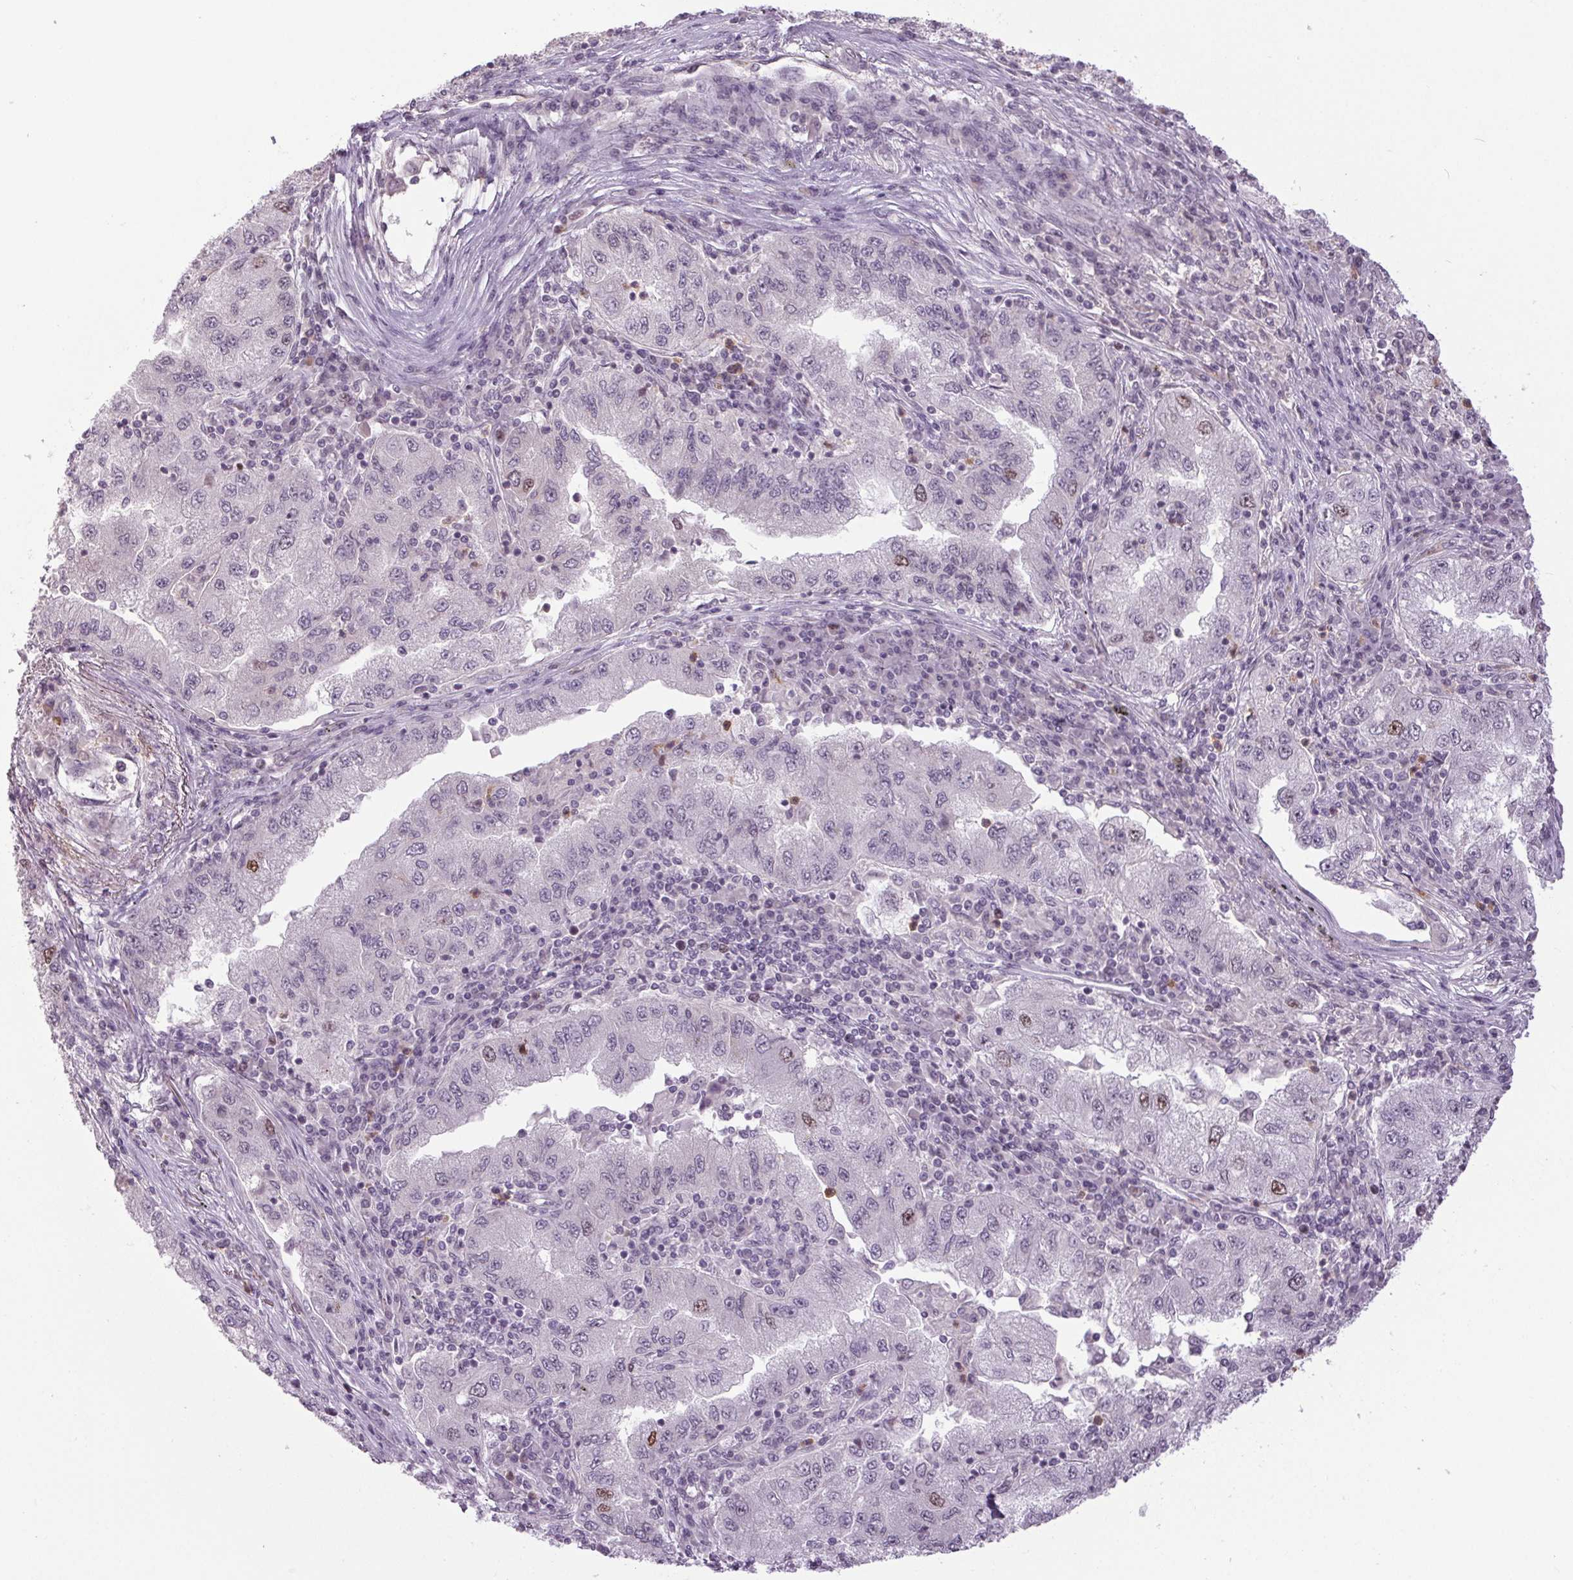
{"staining": {"intensity": "moderate", "quantity": "<25%", "location": "nuclear"}, "tissue": "lung cancer", "cell_type": "Tumor cells", "image_type": "cancer", "snomed": [{"axis": "morphology", "description": "Adenocarcinoma, NOS"}, {"axis": "morphology", "description": "Adenocarcinoma primary or metastatic"}, {"axis": "topography", "description": "Lung"}], "caption": "Lung adenocarcinoma primary or metastatic tissue demonstrates moderate nuclear positivity in about <25% of tumor cells", "gene": "SMIM6", "patient": {"sex": "male", "age": 74}}